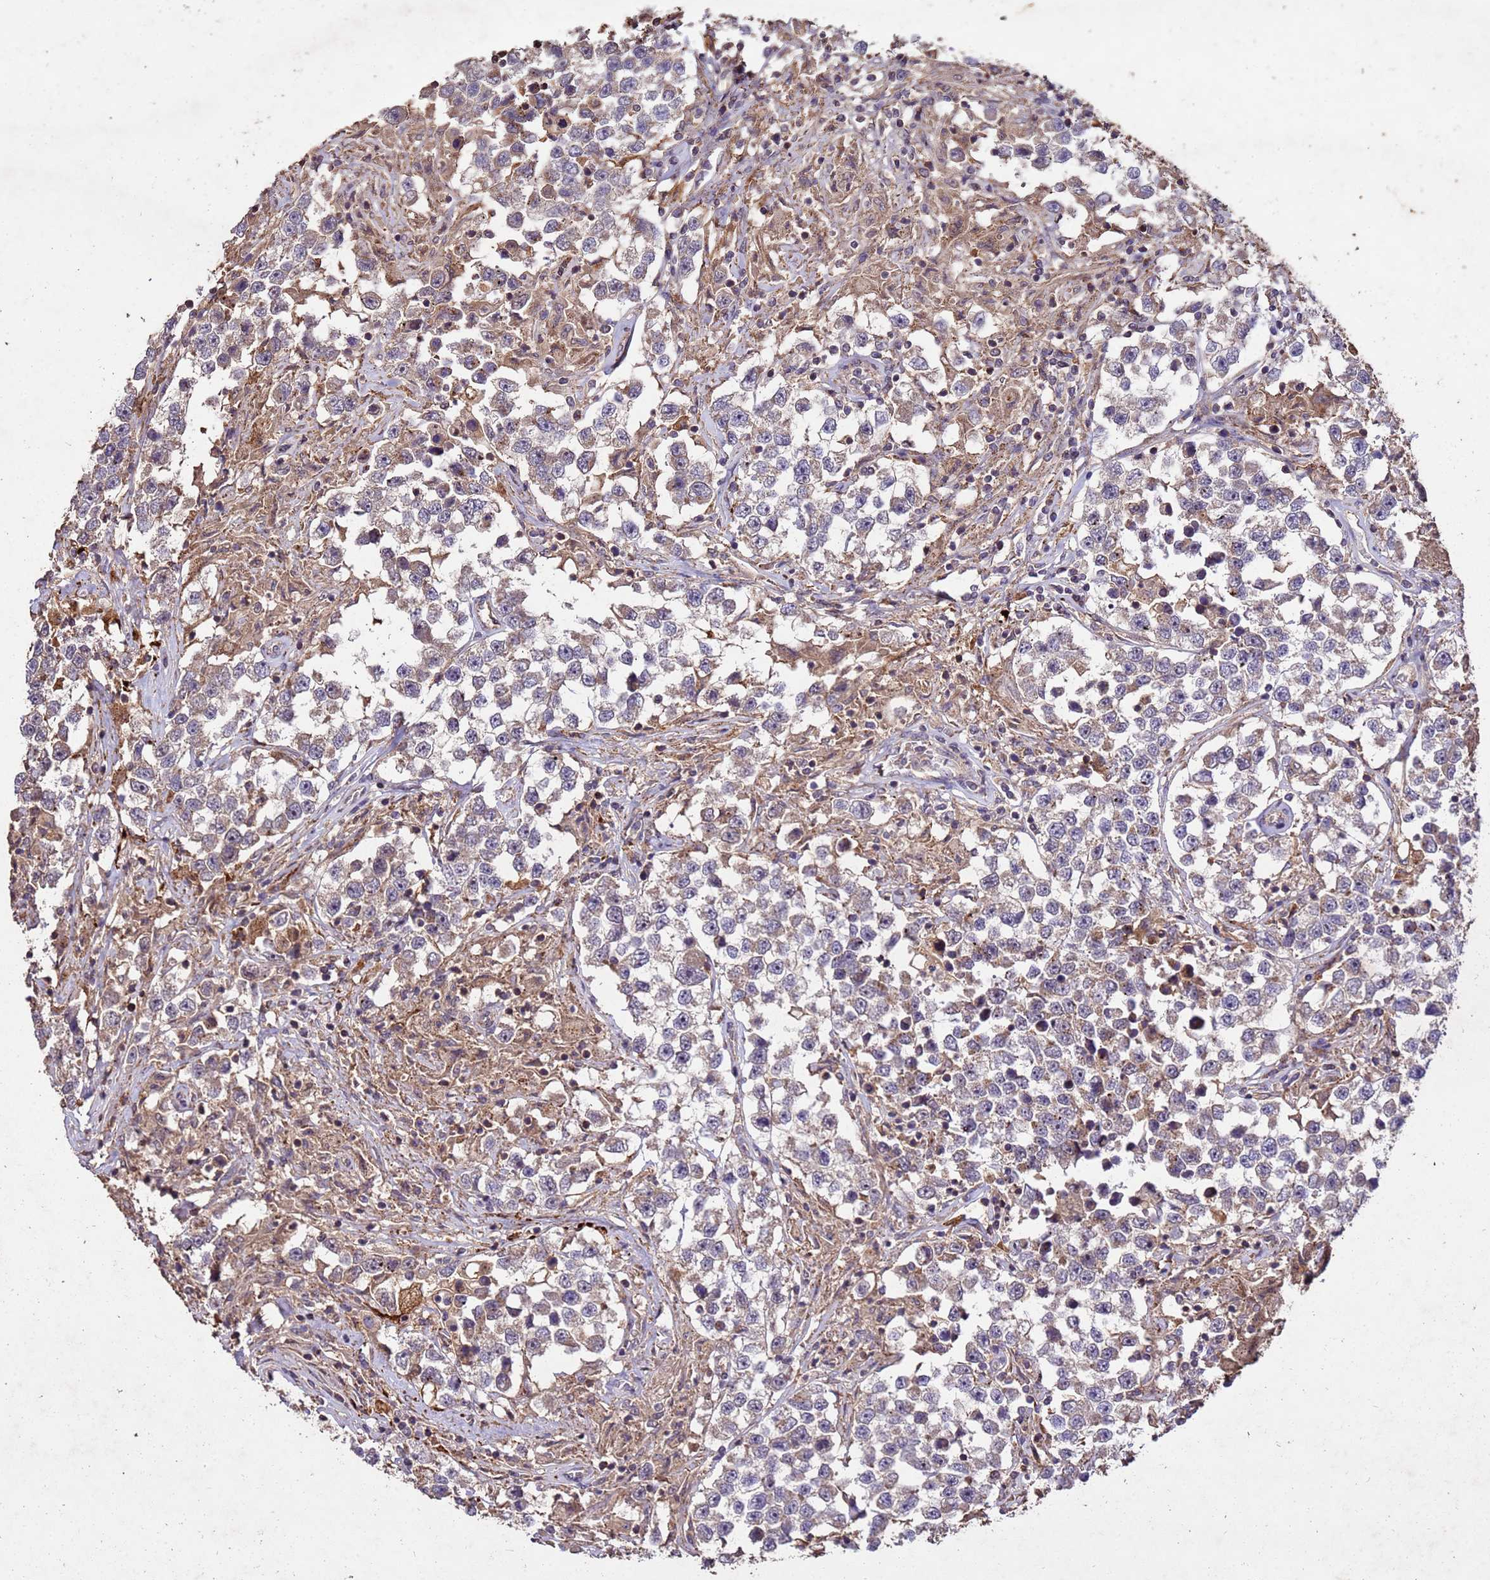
{"staining": {"intensity": "weak", "quantity": "25%-75%", "location": "cytoplasmic/membranous"}, "tissue": "testis cancer", "cell_type": "Tumor cells", "image_type": "cancer", "snomed": [{"axis": "morphology", "description": "Seminoma, NOS"}, {"axis": "topography", "description": "Testis"}], "caption": "Weak cytoplasmic/membranous protein staining is seen in approximately 25%-75% of tumor cells in testis cancer. The protein is stained brown, and the nuclei are stained in blue (DAB (3,3'-diaminobenzidine) IHC with brightfield microscopy, high magnification).", "gene": "TOR4A", "patient": {"sex": "male", "age": 46}}